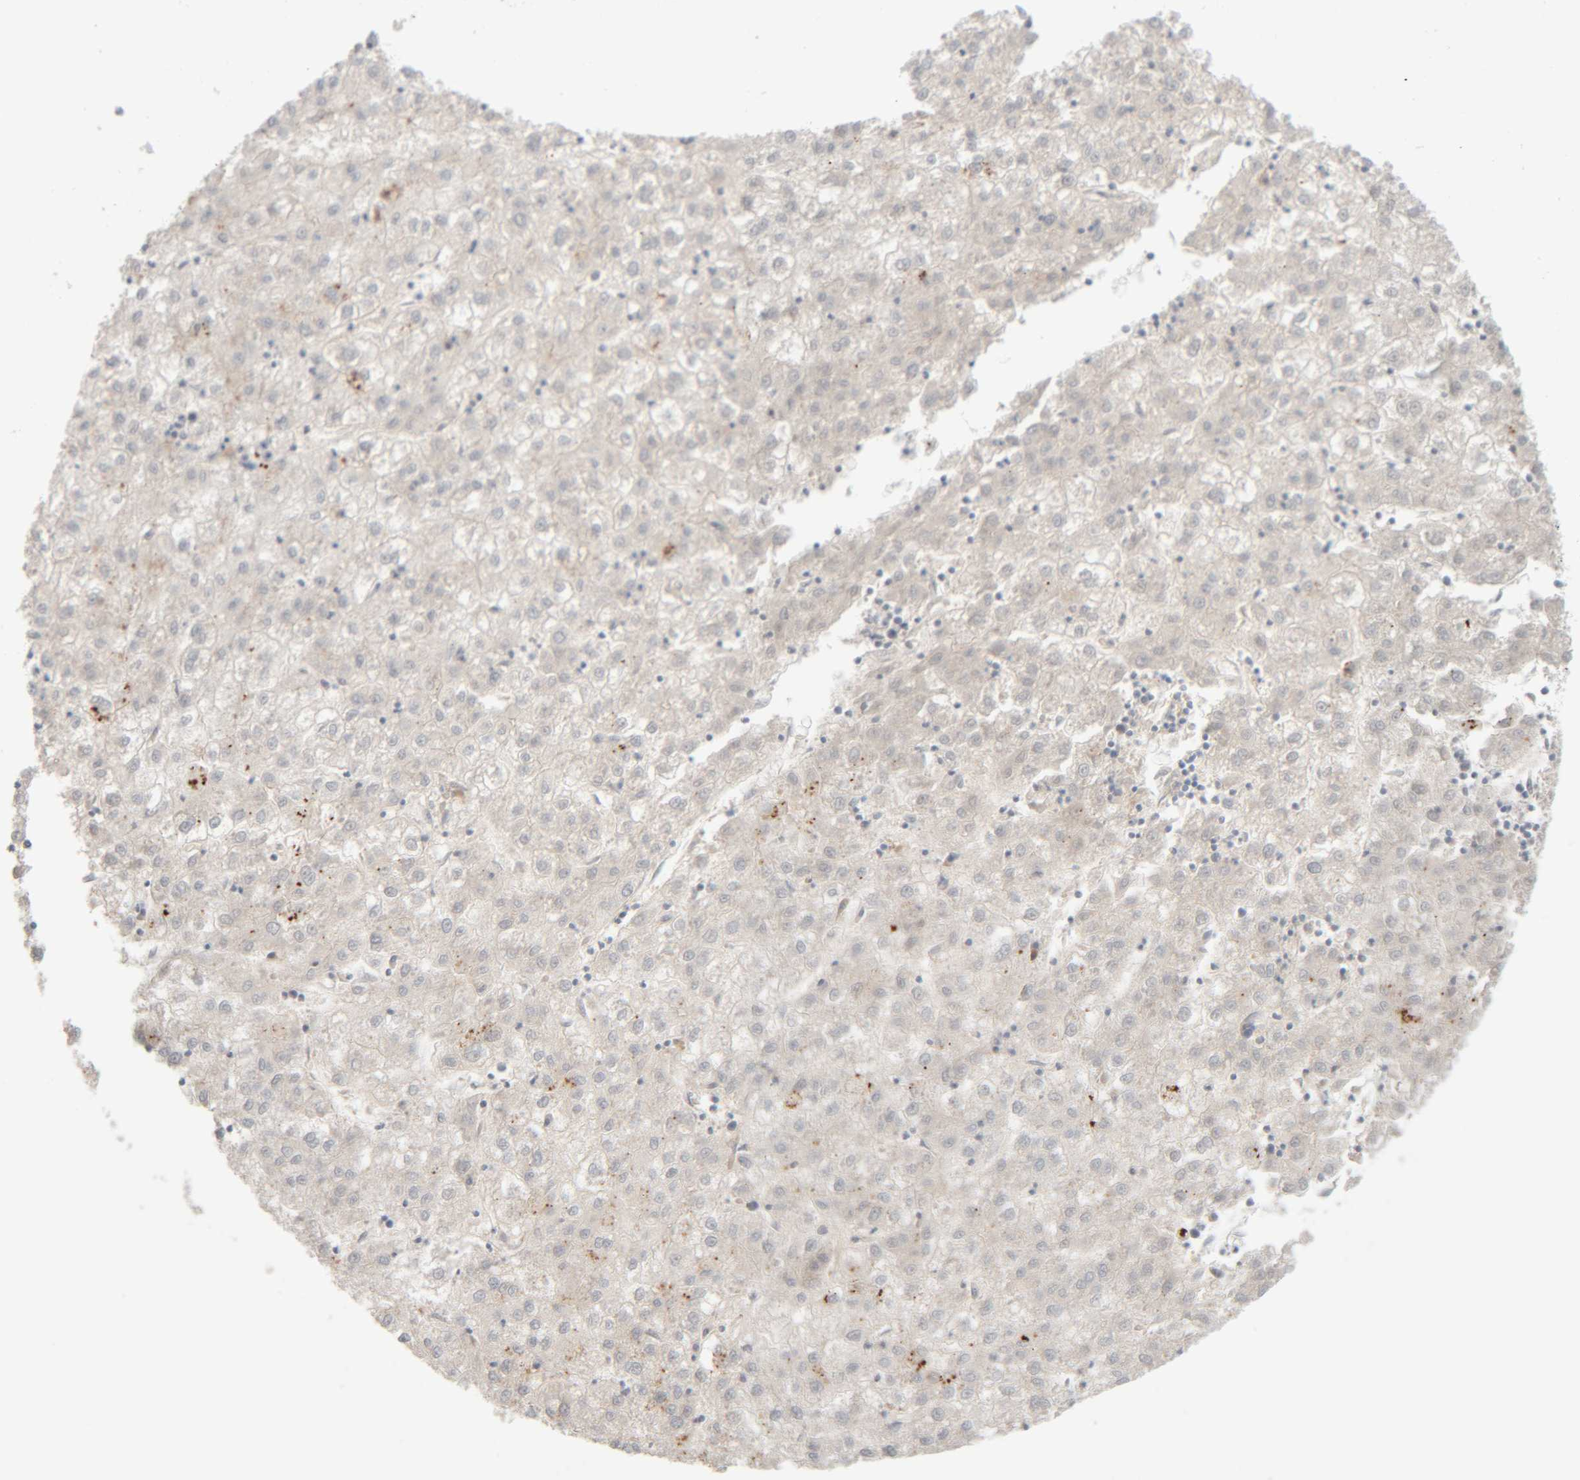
{"staining": {"intensity": "negative", "quantity": "none", "location": "none"}, "tissue": "liver cancer", "cell_type": "Tumor cells", "image_type": "cancer", "snomed": [{"axis": "morphology", "description": "Carcinoma, Hepatocellular, NOS"}, {"axis": "topography", "description": "Liver"}], "caption": "This is an immunohistochemistry histopathology image of human liver hepatocellular carcinoma. There is no staining in tumor cells.", "gene": "CHKA", "patient": {"sex": "male", "age": 72}}